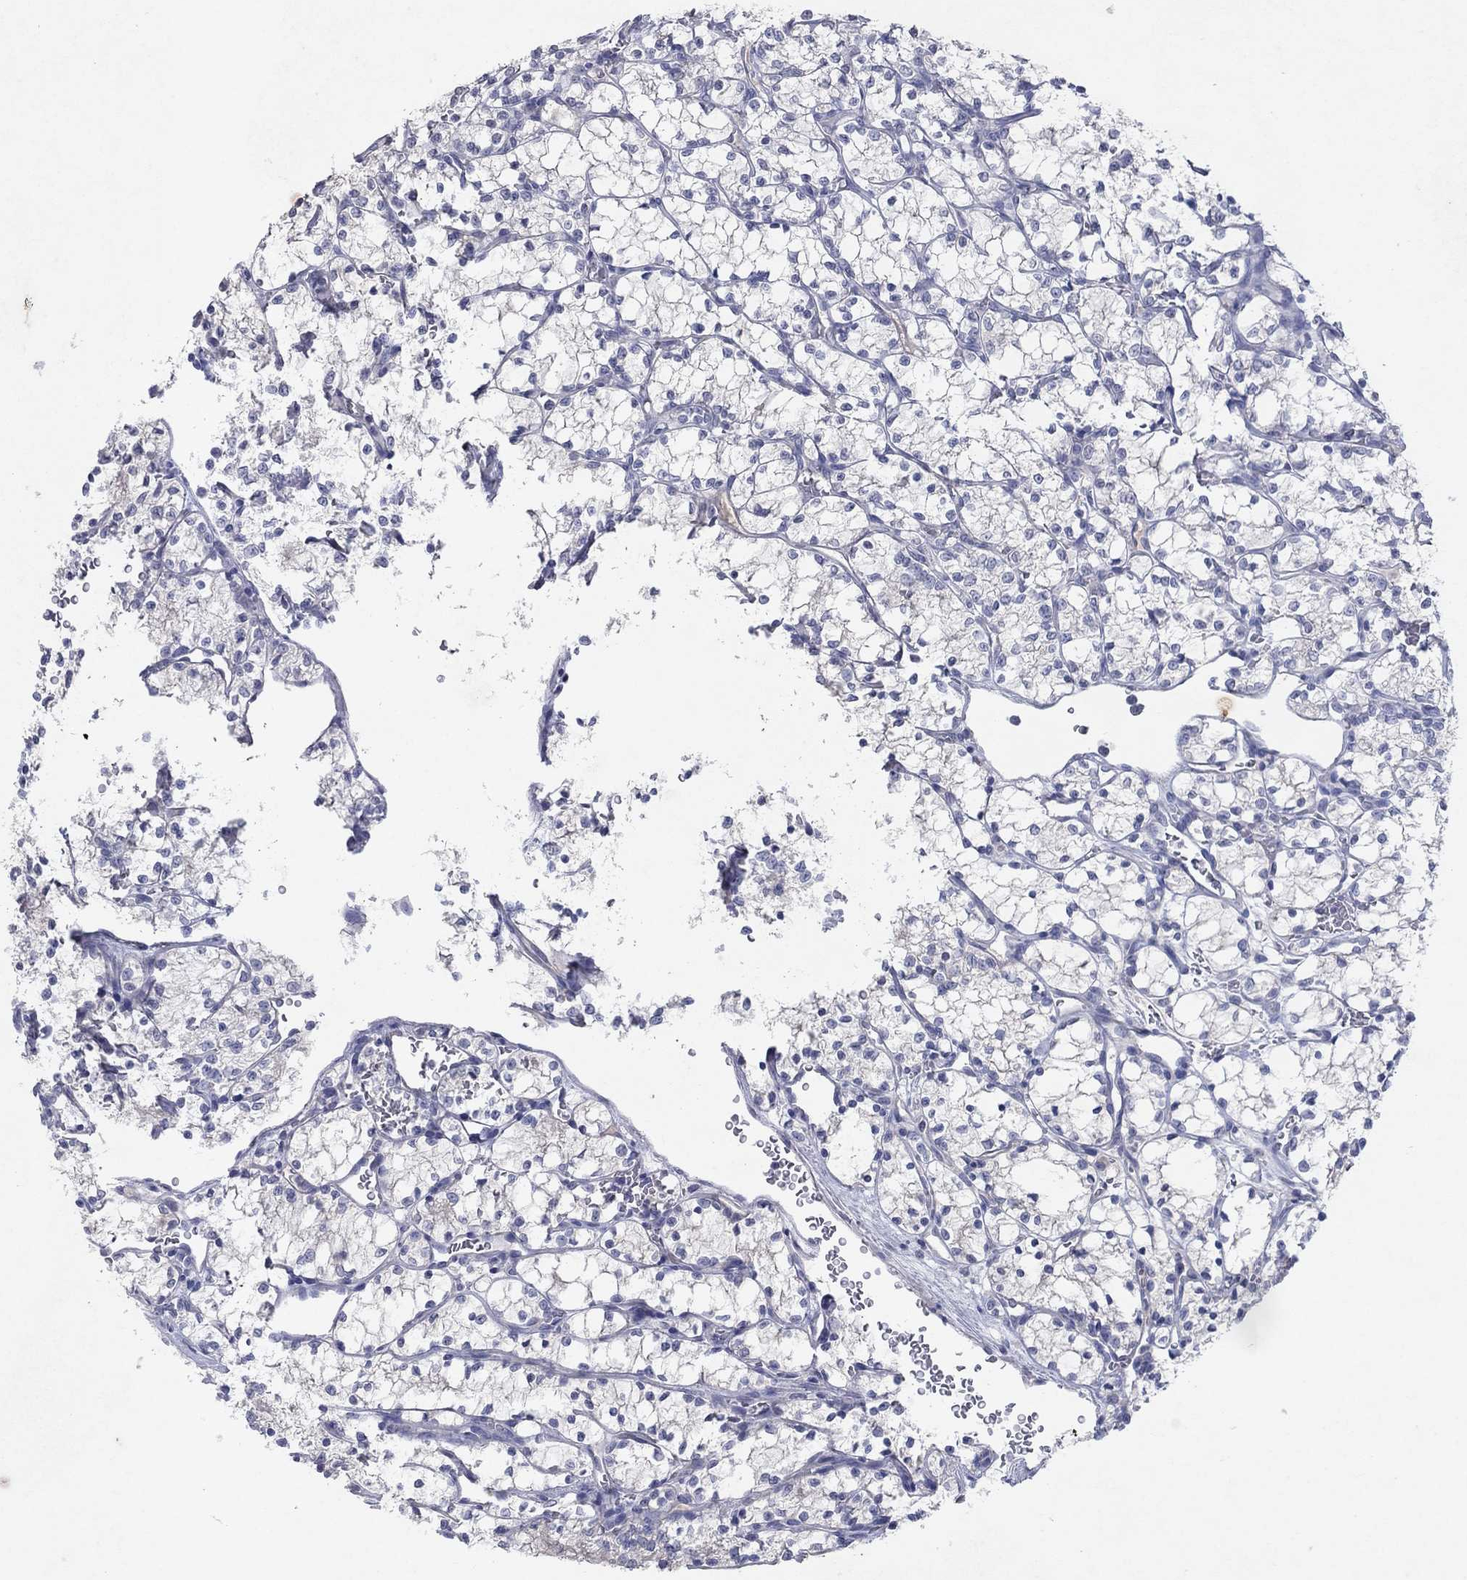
{"staining": {"intensity": "negative", "quantity": "none", "location": "none"}, "tissue": "renal cancer", "cell_type": "Tumor cells", "image_type": "cancer", "snomed": [{"axis": "morphology", "description": "Adenocarcinoma, NOS"}, {"axis": "topography", "description": "Kidney"}], "caption": "Renal adenocarcinoma was stained to show a protein in brown. There is no significant positivity in tumor cells. (DAB immunohistochemistry (IHC), high magnification).", "gene": "KRT40", "patient": {"sex": "female", "age": 69}}